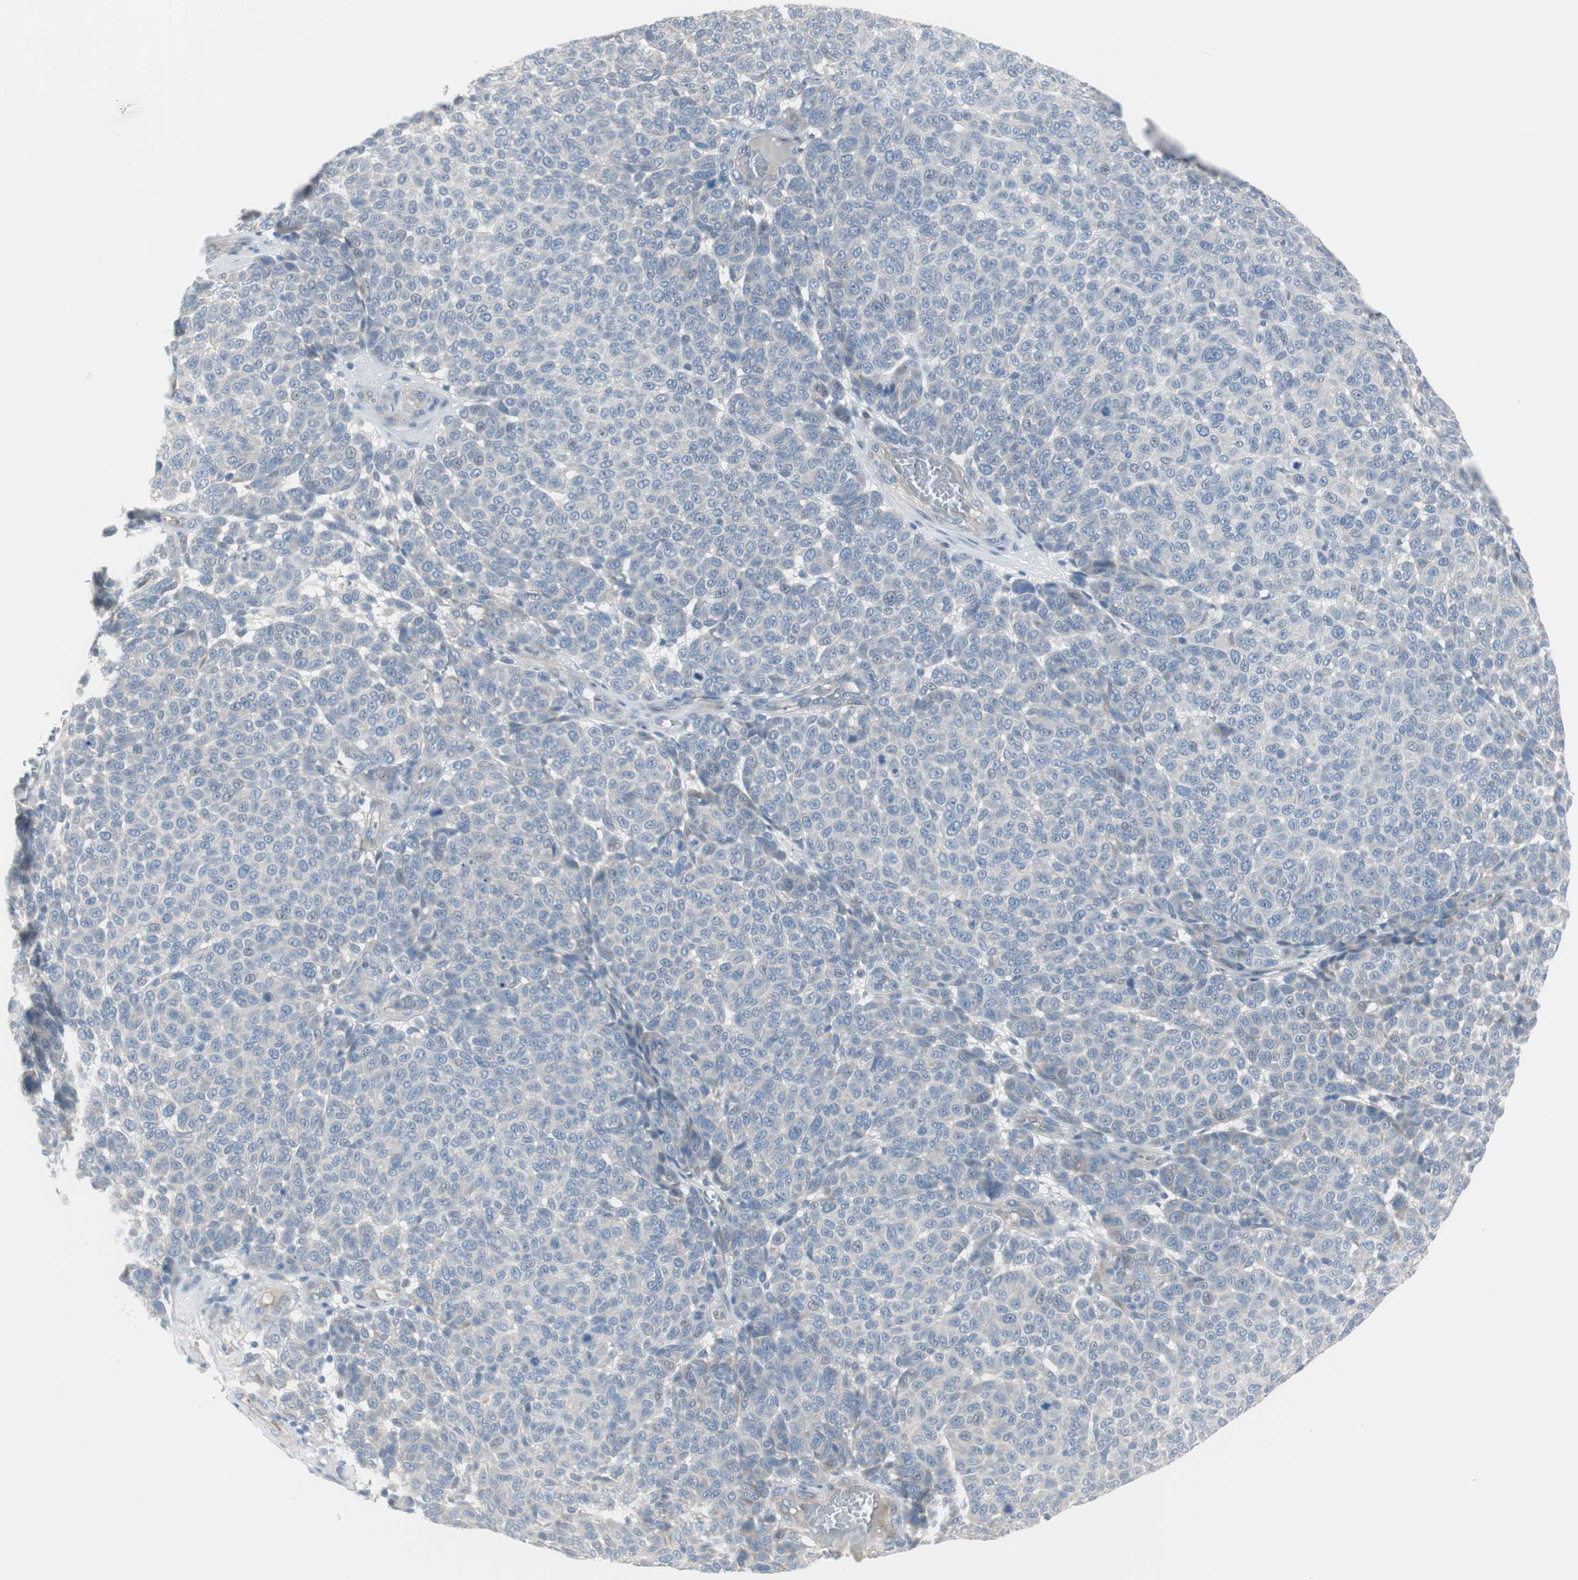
{"staining": {"intensity": "negative", "quantity": "none", "location": "none"}, "tissue": "melanoma", "cell_type": "Tumor cells", "image_type": "cancer", "snomed": [{"axis": "morphology", "description": "Malignant melanoma, NOS"}, {"axis": "topography", "description": "Skin"}], "caption": "DAB immunohistochemical staining of human malignant melanoma exhibits no significant expression in tumor cells.", "gene": "PIGR", "patient": {"sex": "male", "age": 59}}